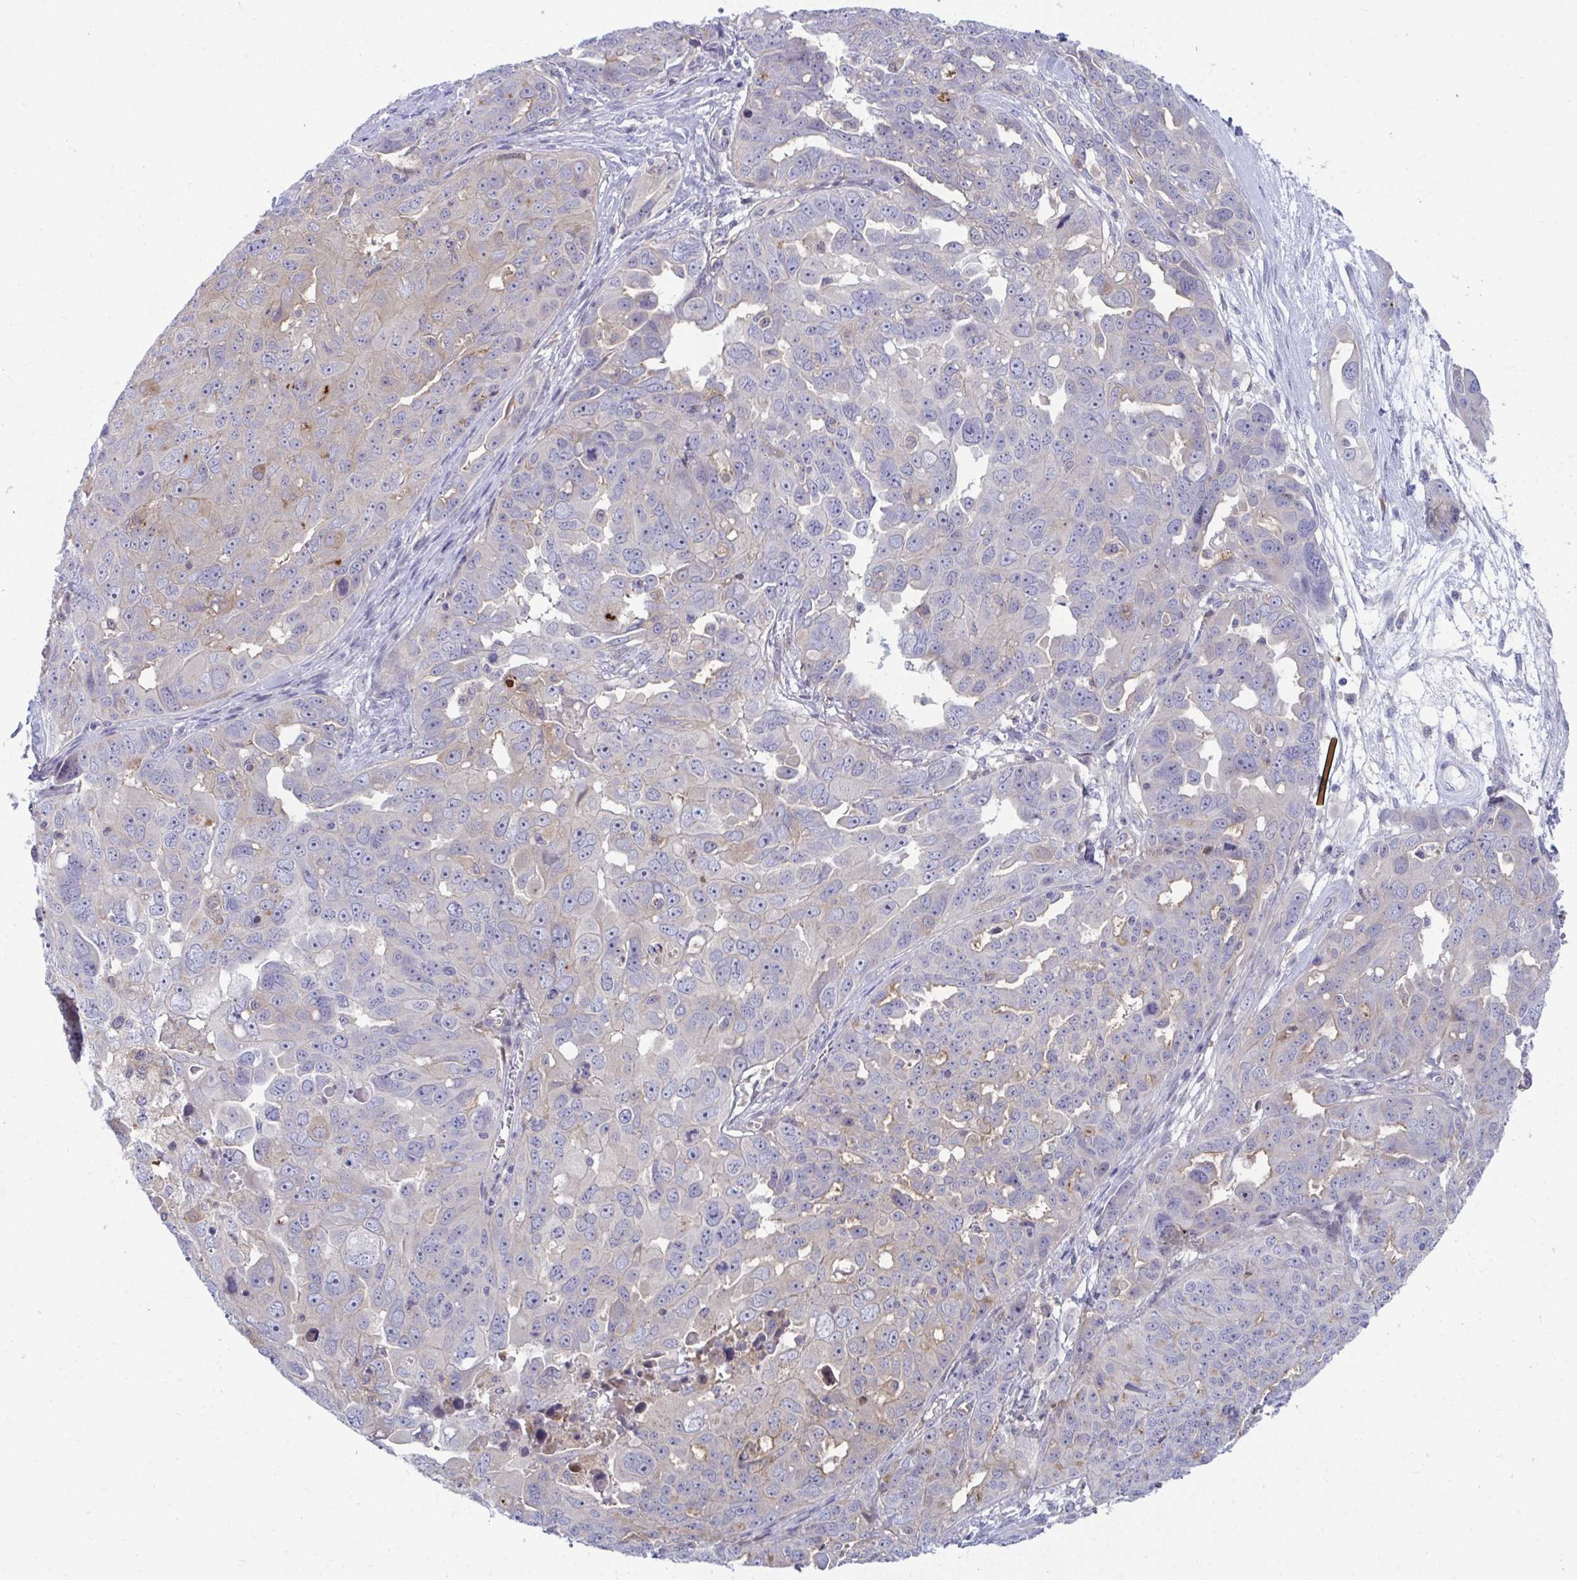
{"staining": {"intensity": "weak", "quantity": "<25%", "location": "cytoplasmic/membranous"}, "tissue": "ovarian cancer", "cell_type": "Tumor cells", "image_type": "cancer", "snomed": [{"axis": "morphology", "description": "Carcinoma, endometroid"}, {"axis": "topography", "description": "Ovary"}], "caption": "Immunohistochemical staining of endometroid carcinoma (ovarian) displays no significant expression in tumor cells.", "gene": "CENPQ", "patient": {"sex": "female", "age": 70}}